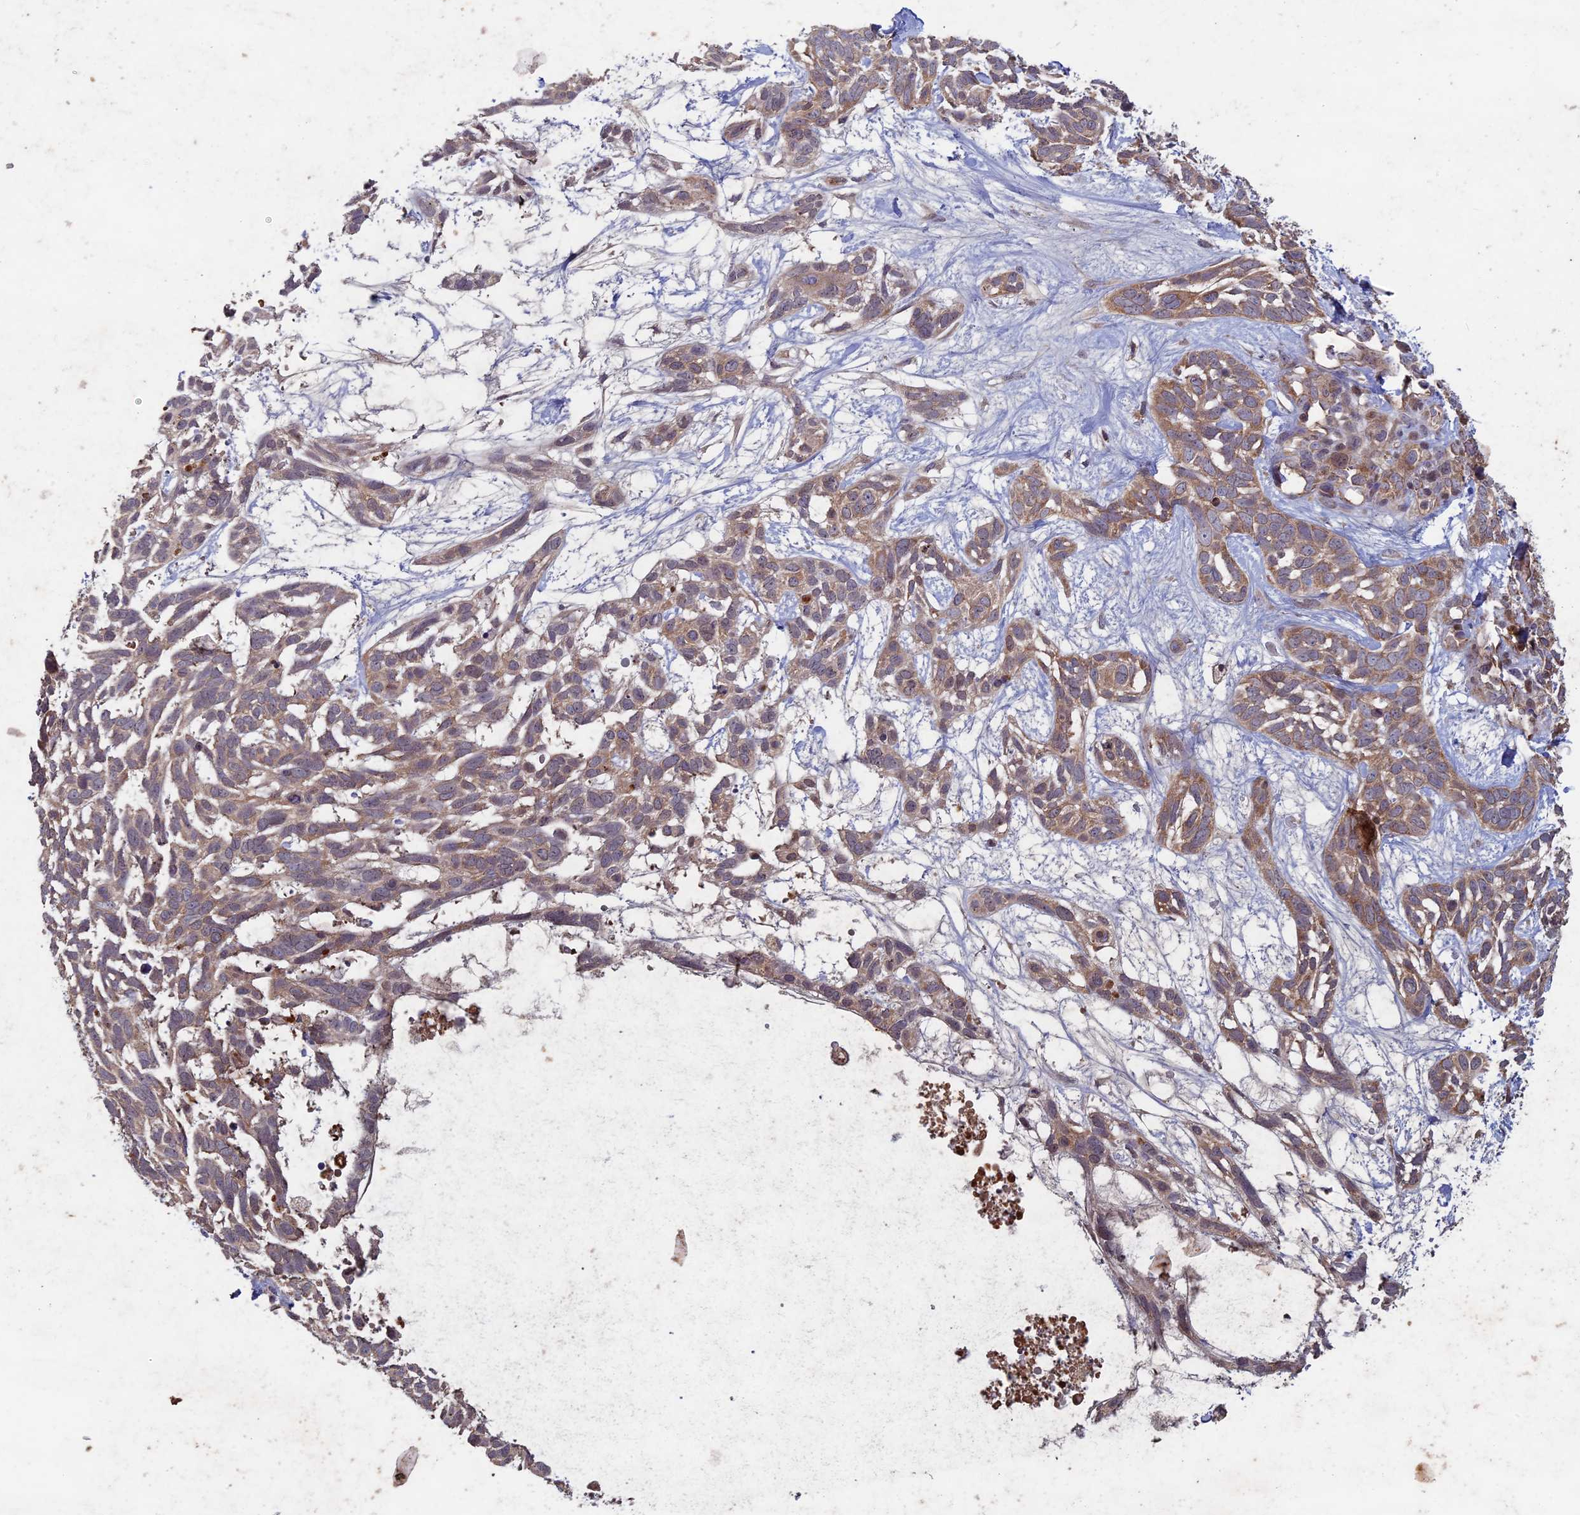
{"staining": {"intensity": "weak", "quantity": ">75%", "location": "cytoplasmic/membranous"}, "tissue": "skin cancer", "cell_type": "Tumor cells", "image_type": "cancer", "snomed": [{"axis": "morphology", "description": "Basal cell carcinoma"}, {"axis": "topography", "description": "Skin"}], "caption": "A brown stain labels weak cytoplasmic/membranous expression of a protein in human skin cancer tumor cells.", "gene": "RCCD1", "patient": {"sex": "male", "age": 88}}